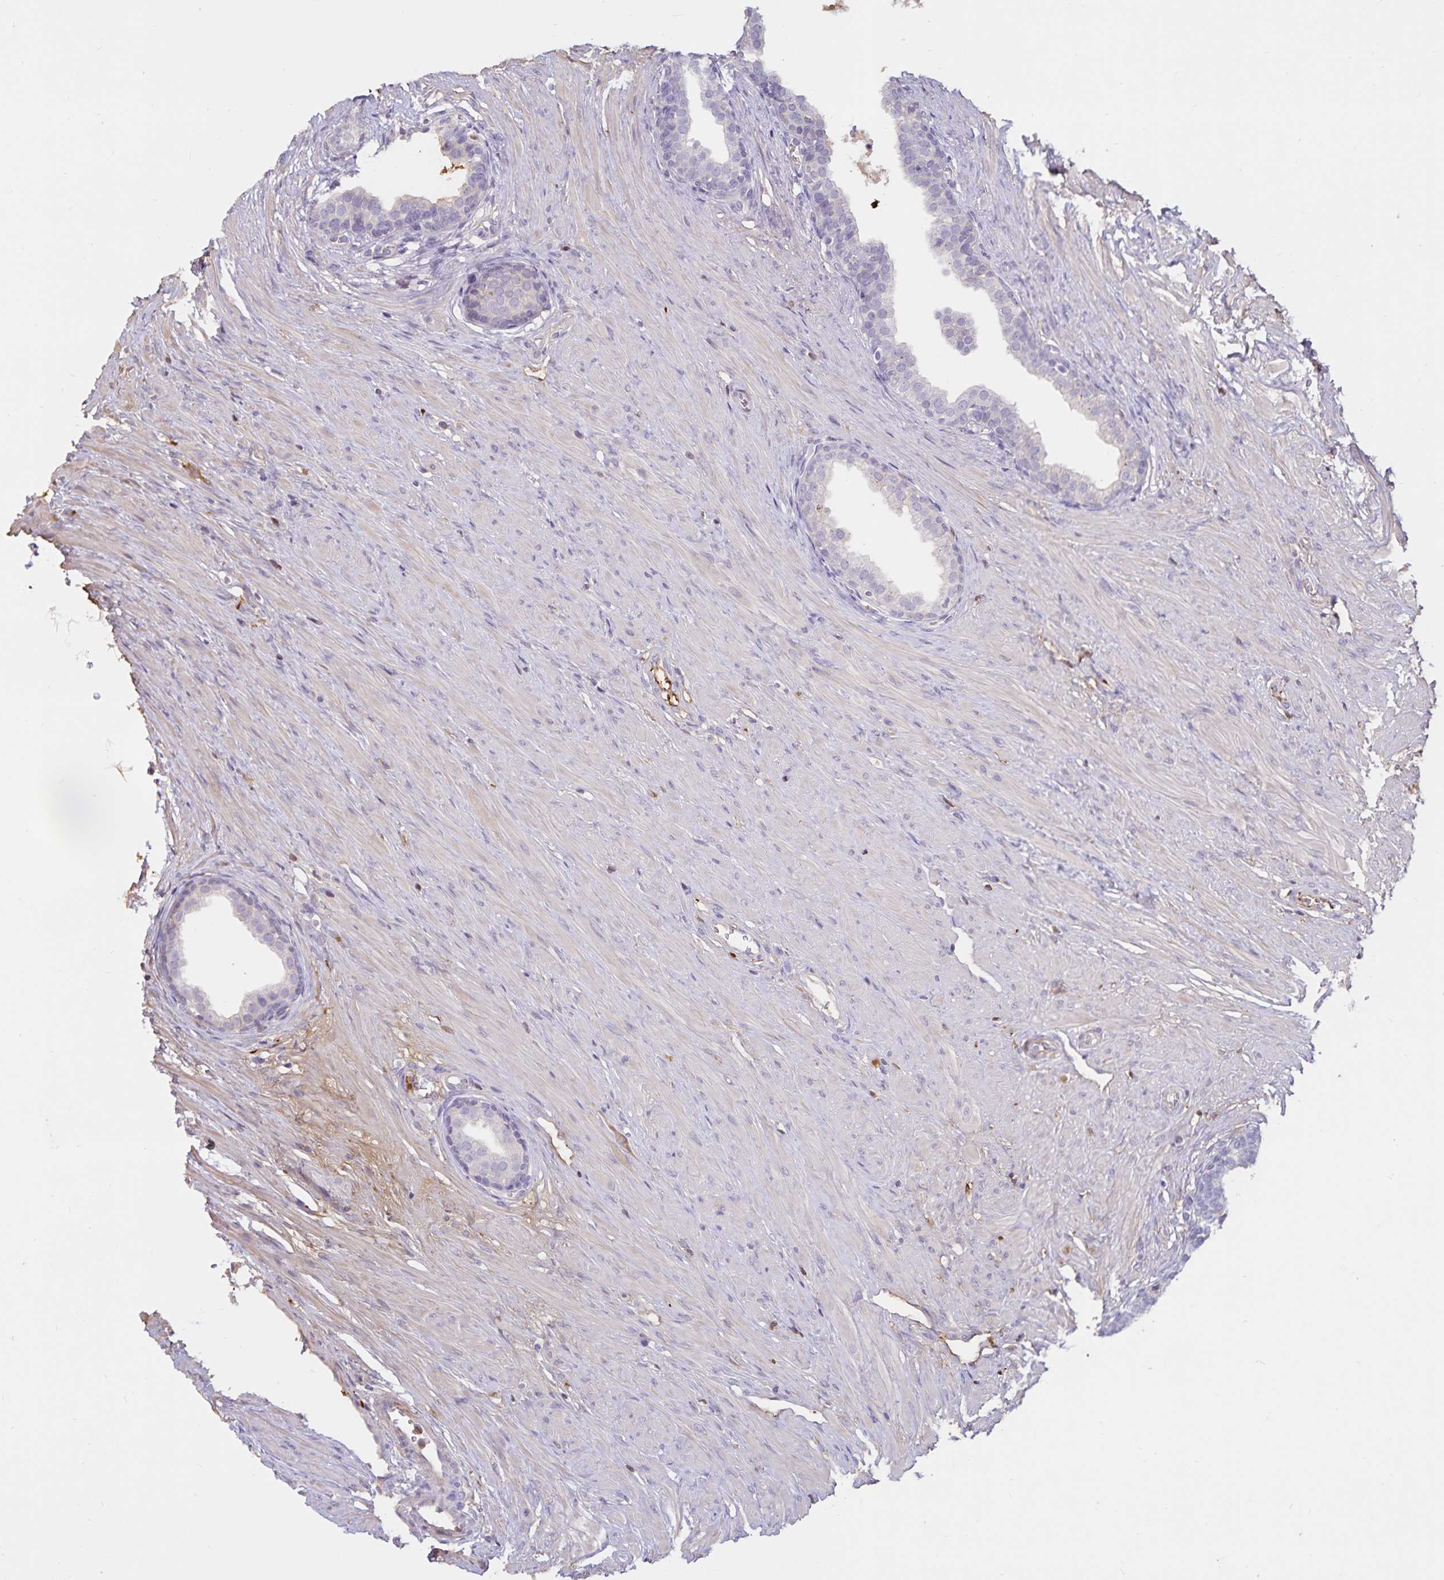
{"staining": {"intensity": "weak", "quantity": "<25%", "location": "cytoplasmic/membranous"}, "tissue": "prostate", "cell_type": "Glandular cells", "image_type": "normal", "snomed": [{"axis": "morphology", "description": "Normal tissue, NOS"}, {"axis": "topography", "description": "Prostate"}, {"axis": "topography", "description": "Peripheral nerve tissue"}], "caption": "A histopathology image of prostate stained for a protein reveals no brown staining in glandular cells.", "gene": "FGG", "patient": {"sex": "male", "age": 55}}